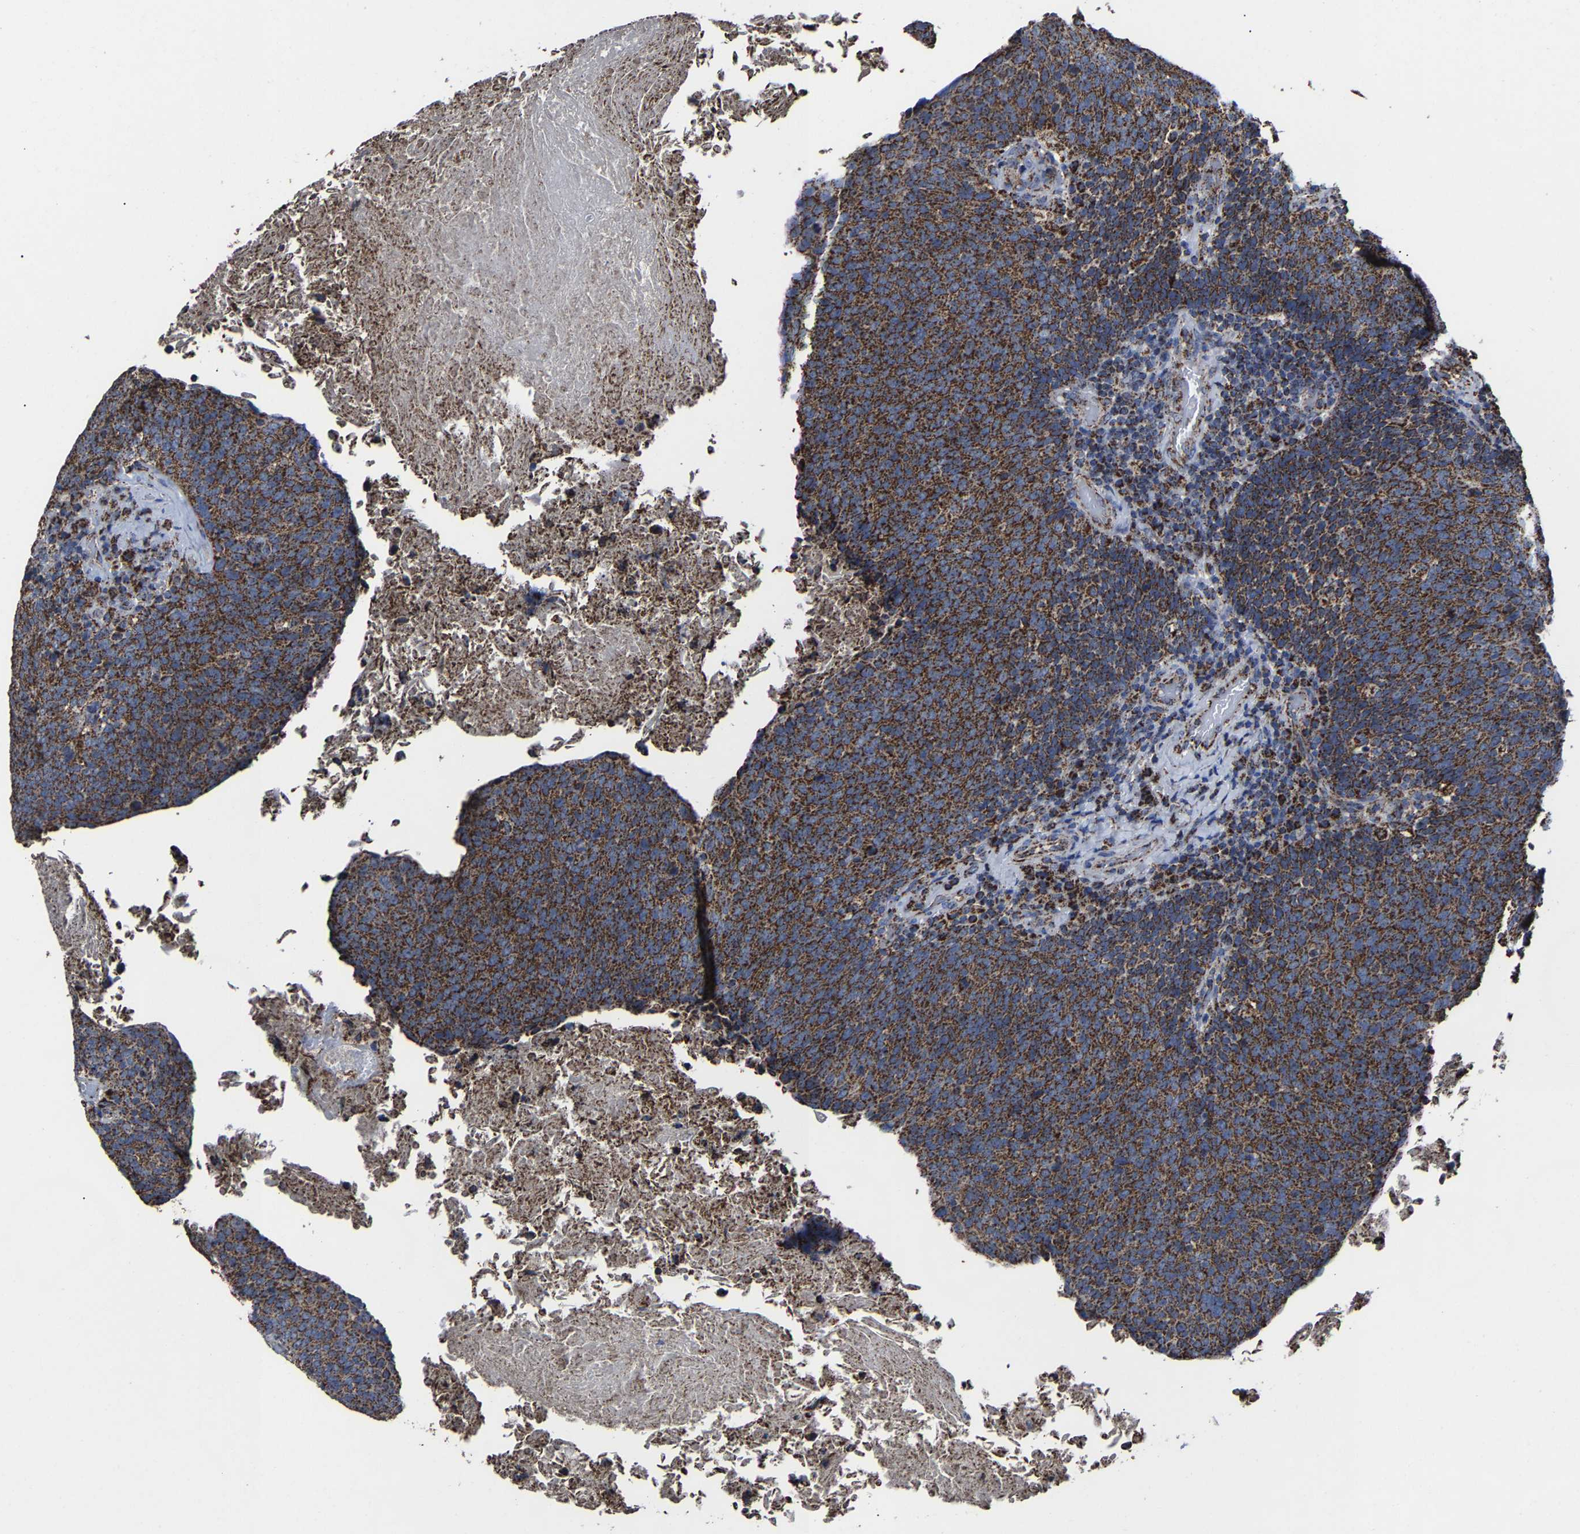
{"staining": {"intensity": "strong", "quantity": ">75%", "location": "cytoplasmic/membranous"}, "tissue": "head and neck cancer", "cell_type": "Tumor cells", "image_type": "cancer", "snomed": [{"axis": "morphology", "description": "Squamous cell carcinoma, NOS"}, {"axis": "morphology", "description": "Squamous cell carcinoma, metastatic, NOS"}, {"axis": "topography", "description": "Lymph node"}, {"axis": "topography", "description": "Head-Neck"}], "caption": "Head and neck squamous cell carcinoma was stained to show a protein in brown. There is high levels of strong cytoplasmic/membranous expression in approximately >75% of tumor cells.", "gene": "NDUFV3", "patient": {"sex": "male", "age": 62}}